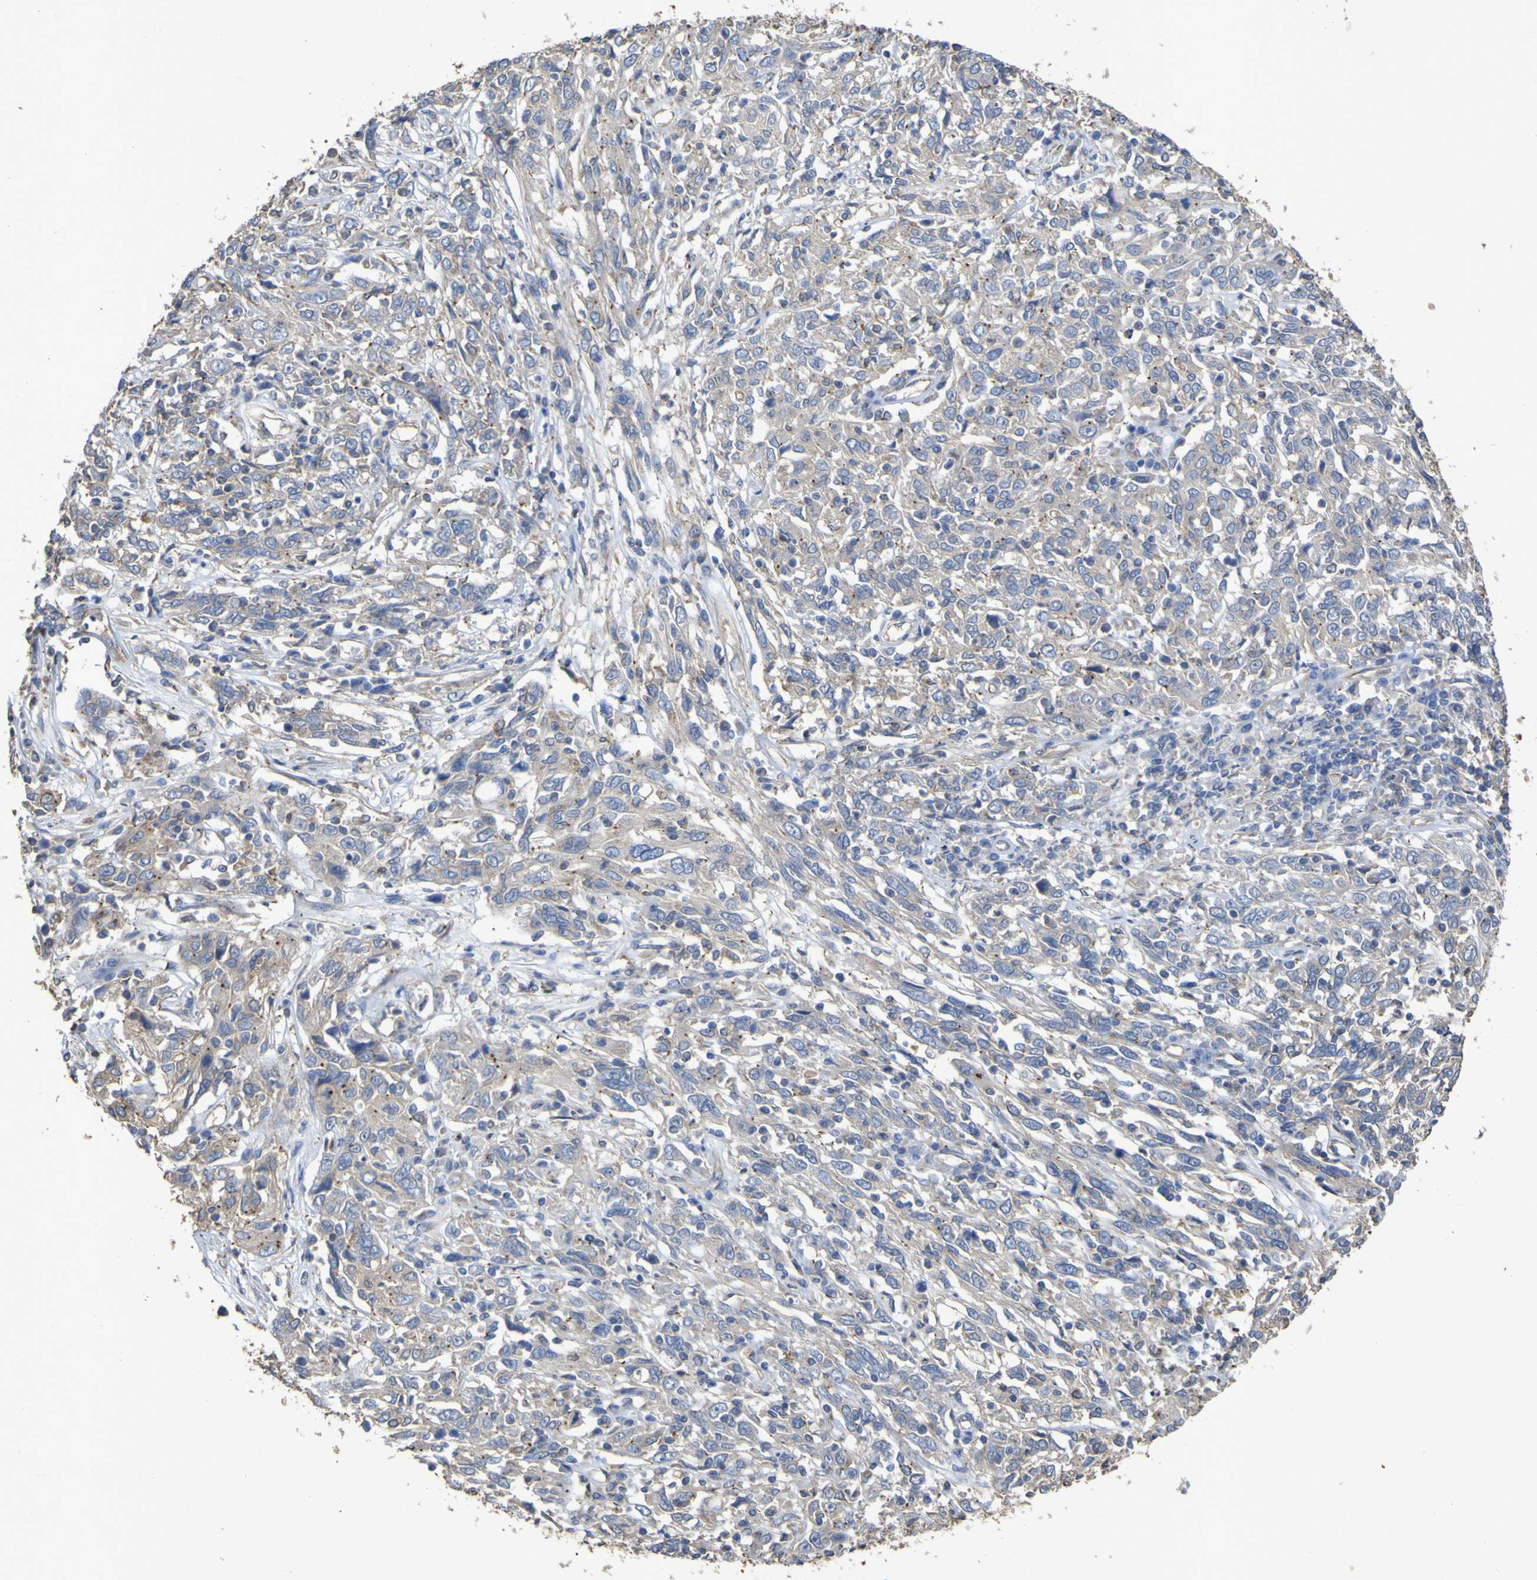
{"staining": {"intensity": "moderate", "quantity": "25%-75%", "location": "cytoplasmic/membranous"}, "tissue": "cervical cancer", "cell_type": "Tumor cells", "image_type": "cancer", "snomed": [{"axis": "morphology", "description": "Squamous cell carcinoma, NOS"}, {"axis": "topography", "description": "Cervix"}], "caption": "Immunohistochemistry (IHC) micrograph of neoplastic tissue: cervical cancer (squamous cell carcinoma) stained using immunohistochemistry reveals medium levels of moderate protein expression localized specifically in the cytoplasmic/membranous of tumor cells, appearing as a cytoplasmic/membranous brown color.", "gene": "TNFSF15", "patient": {"sex": "female", "age": 46}}